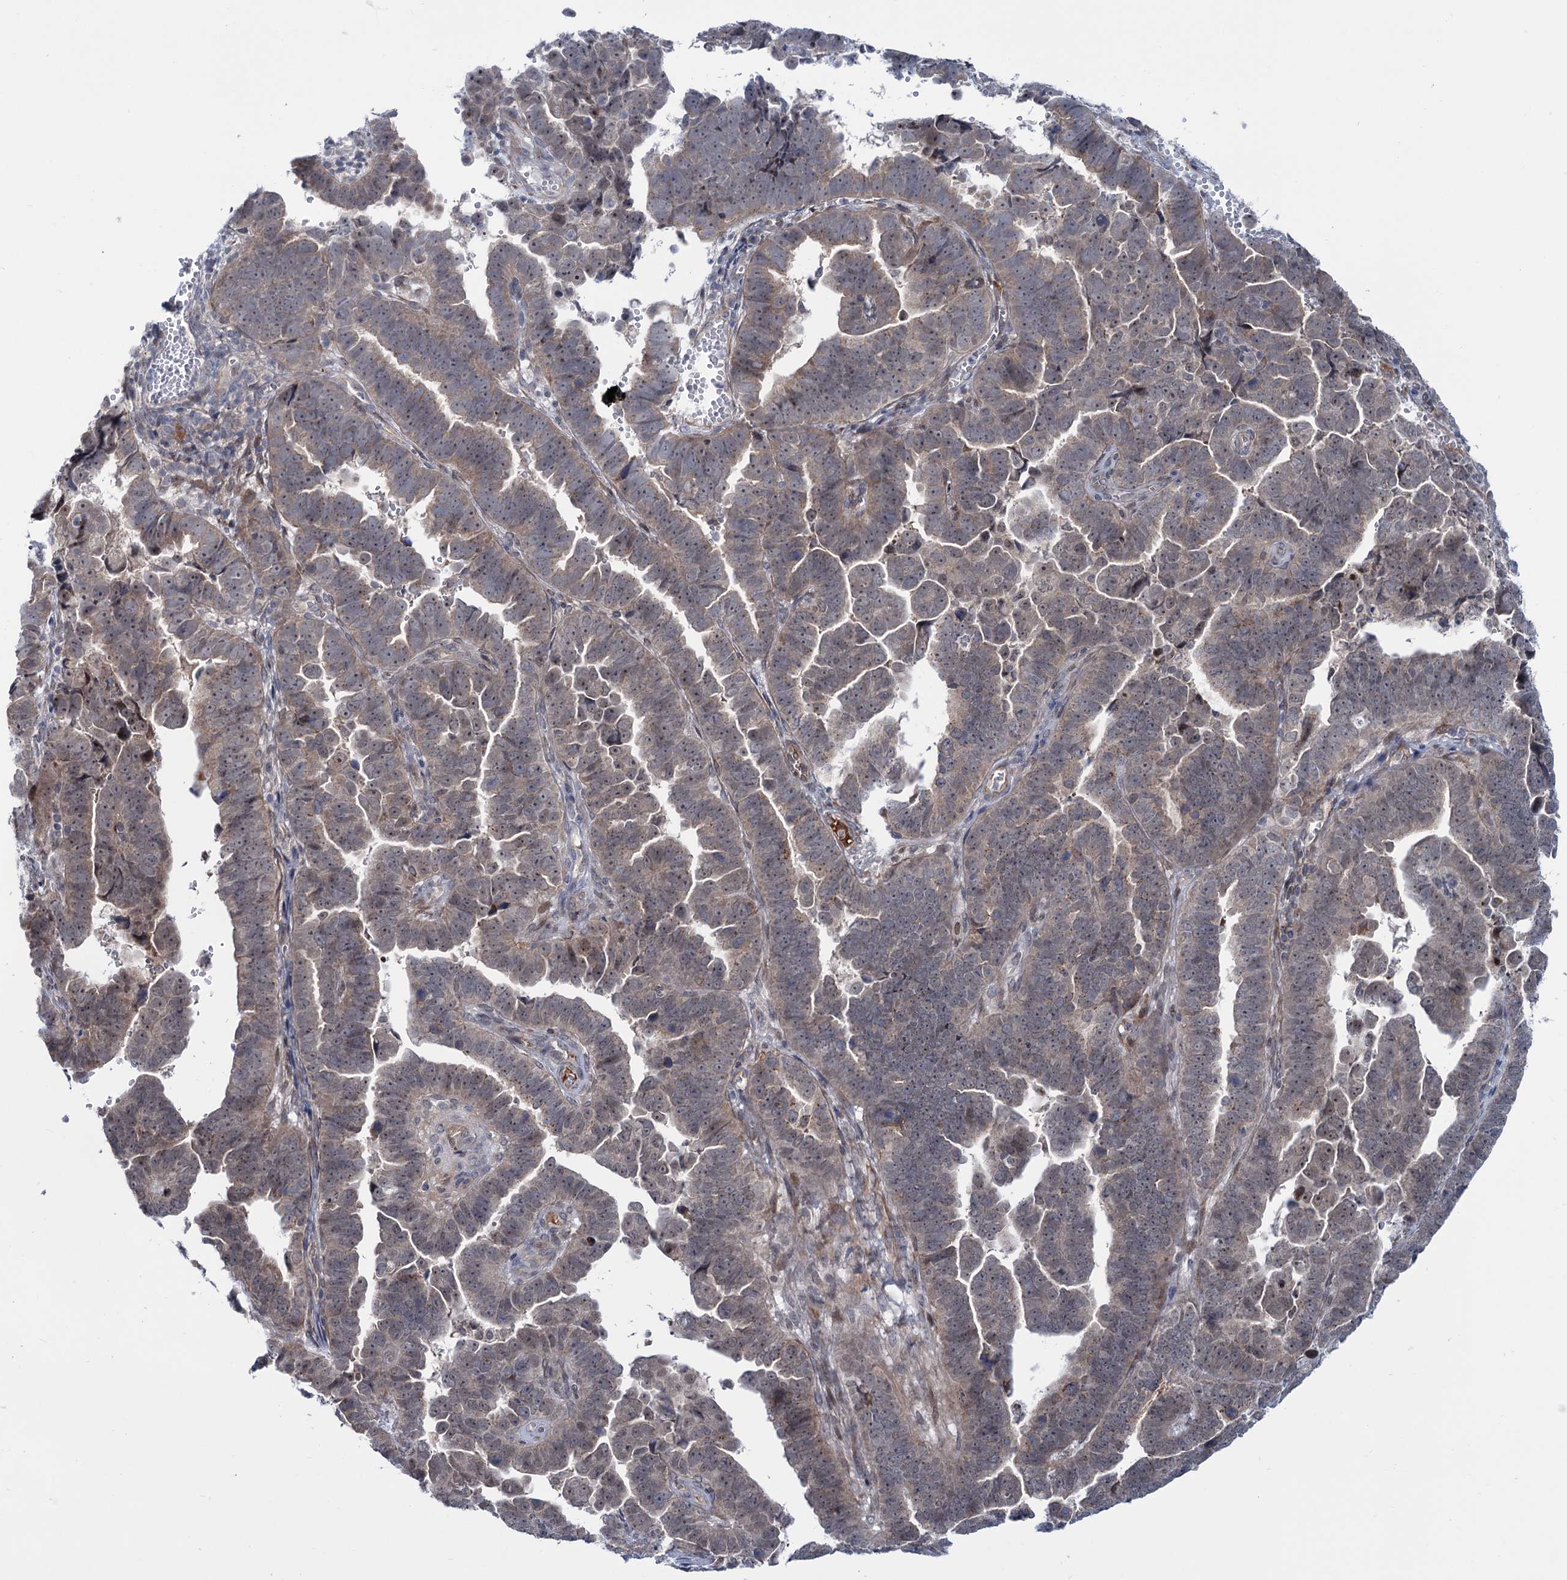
{"staining": {"intensity": "moderate", "quantity": "<25%", "location": "cytoplasmic/membranous"}, "tissue": "endometrial cancer", "cell_type": "Tumor cells", "image_type": "cancer", "snomed": [{"axis": "morphology", "description": "Adenocarcinoma, NOS"}, {"axis": "topography", "description": "Endometrium"}], "caption": "High-power microscopy captured an immunohistochemistry photomicrograph of adenocarcinoma (endometrial), revealing moderate cytoplasmic/membranous positivity in about <25% of tumor cells. The staining was performed using DAB to visualize the protein expression in brown, while the nuclei were stained in blue with hematoxylin (Magnification: 20x).", "gene": "ELP4", "patient": {"sex": "female", "age": 75}}